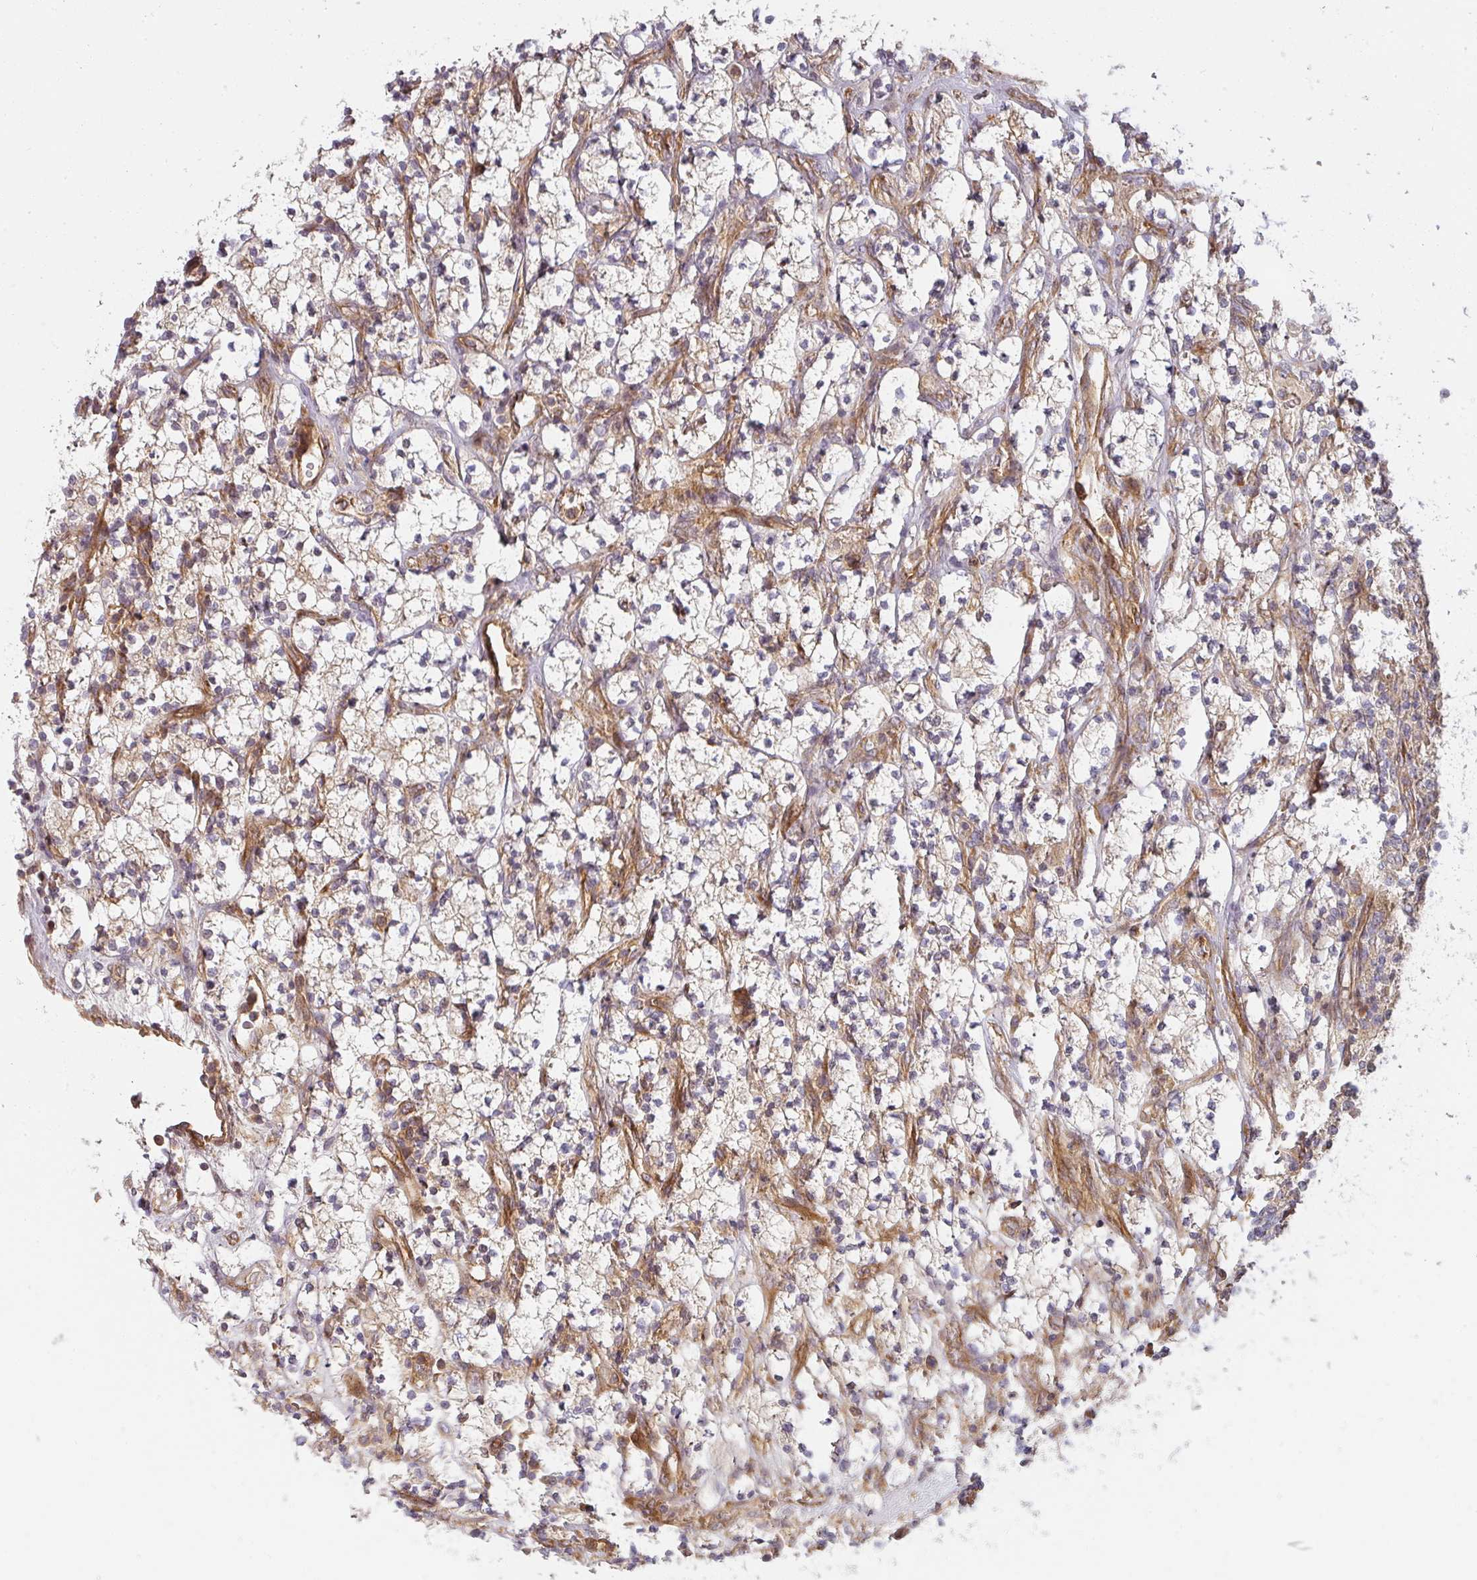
{"staining": {"intensity": "weak", "quantity": "<25%", "location": "cytoplasmic/membranous"}, "tissue": "renal cancer", "cell_type": "Tumor cells", "image_type": "cancer", "snomed": [{"axis": "morphology", "description": "Adenocarcinoma, NOS"}, {"axis": "topography", "description": "Kidney"}], "caption": "An immunohistochemistry image of renal adenocarcinoma is shown. There is no staining in tumor cells of renal adenocarcinoma.", "gene": "CNOT1", "patient": {"sex": "male", "age": 77}}